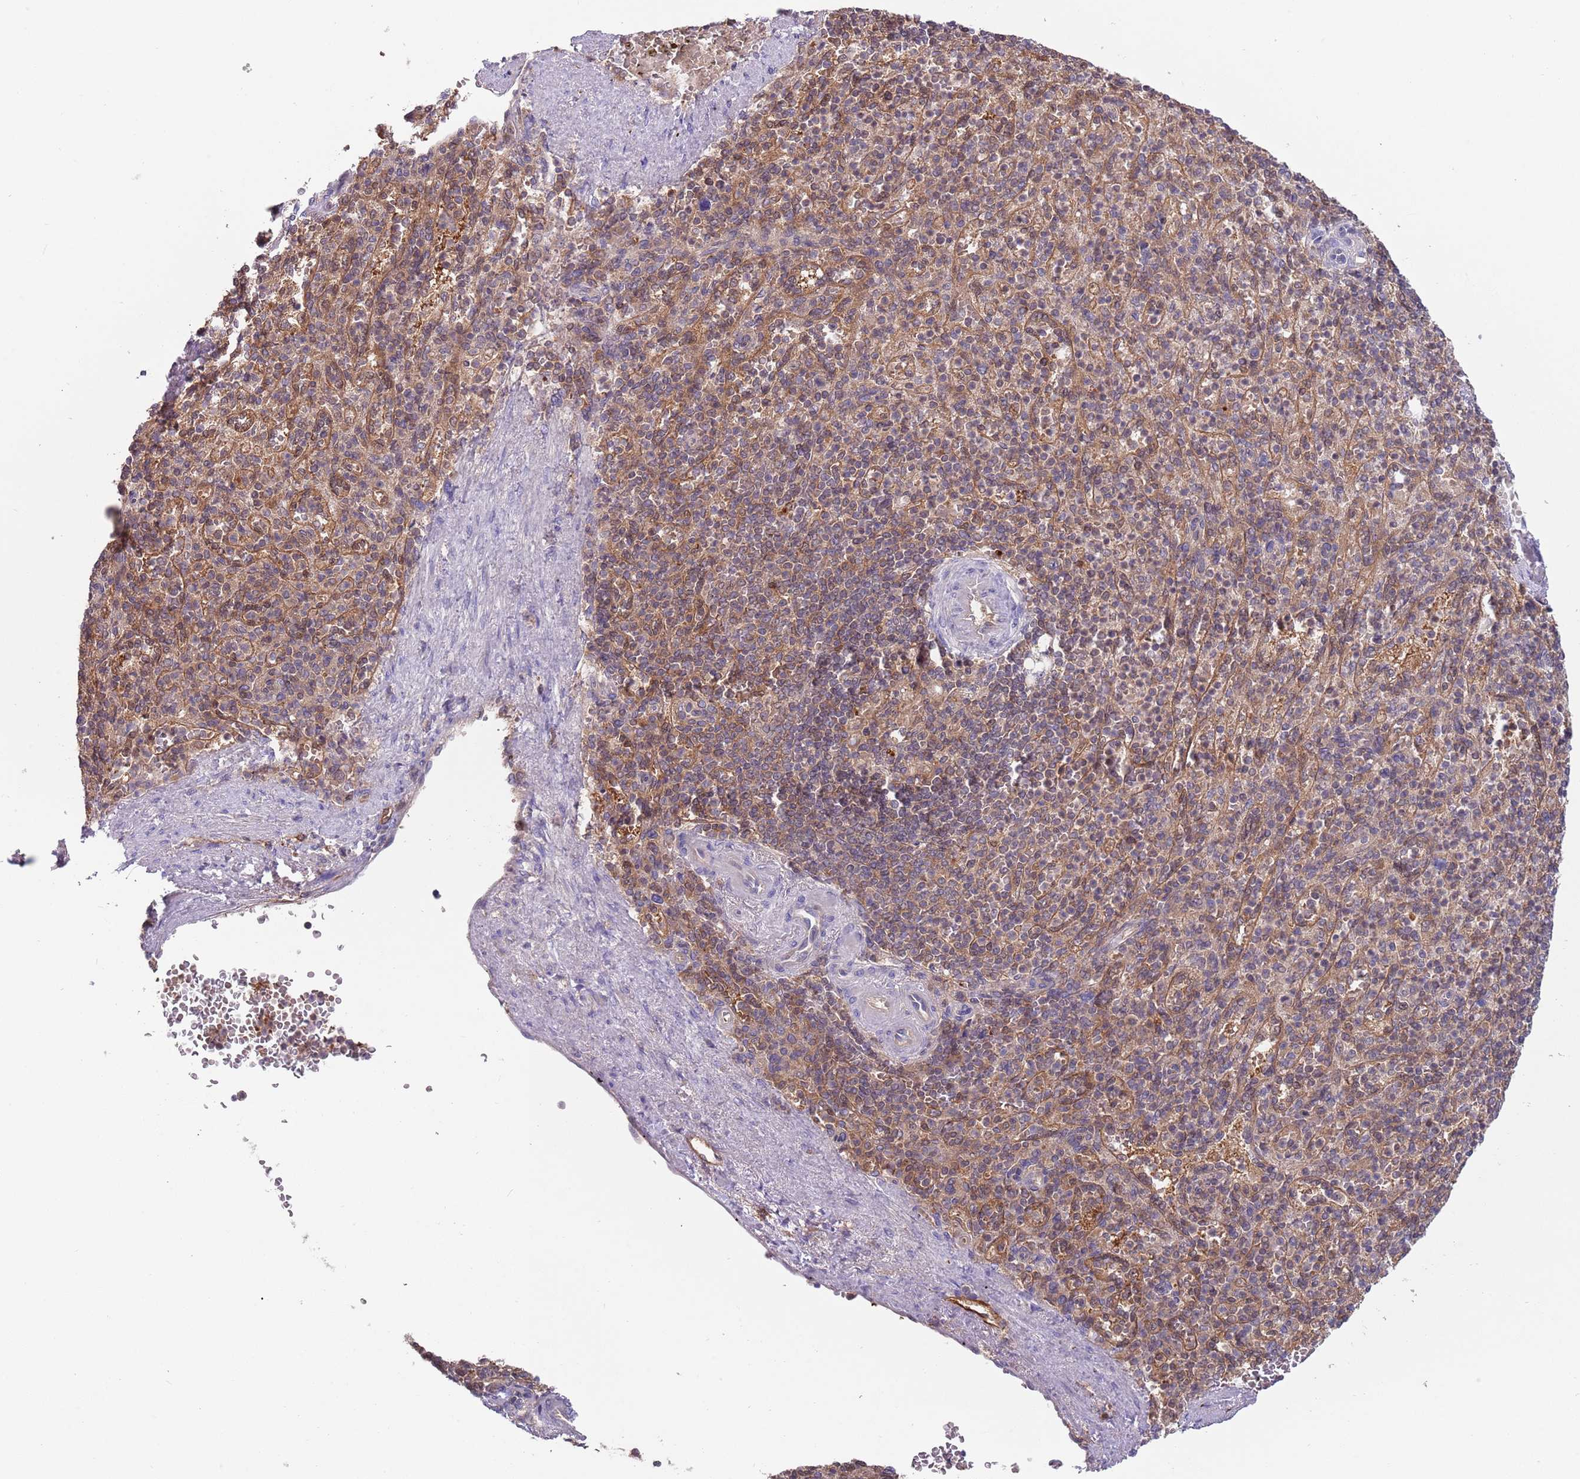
{"staining": {"intensity": "weak", "quantity": "25%-75%", "location": "cytoplasmic/membranous"}, "tissue": "spleen", "cell_type": "Cells in red pulp", "image_type": "normal", "snomed": [{"axis": "morphology", "description": "Normal tissue, NOS"}, {"axis": "topography", "description": "Spleen"}], "caption": "An immunohistochemistry photomicrograph of normal tissue is shown. Protein staining in brown highlights weak cytoplasmic/membranous positivity in spleen within cells in red pulp.", "gene": "GSDMD", "patient": {"sex": "female", "age": 74}}